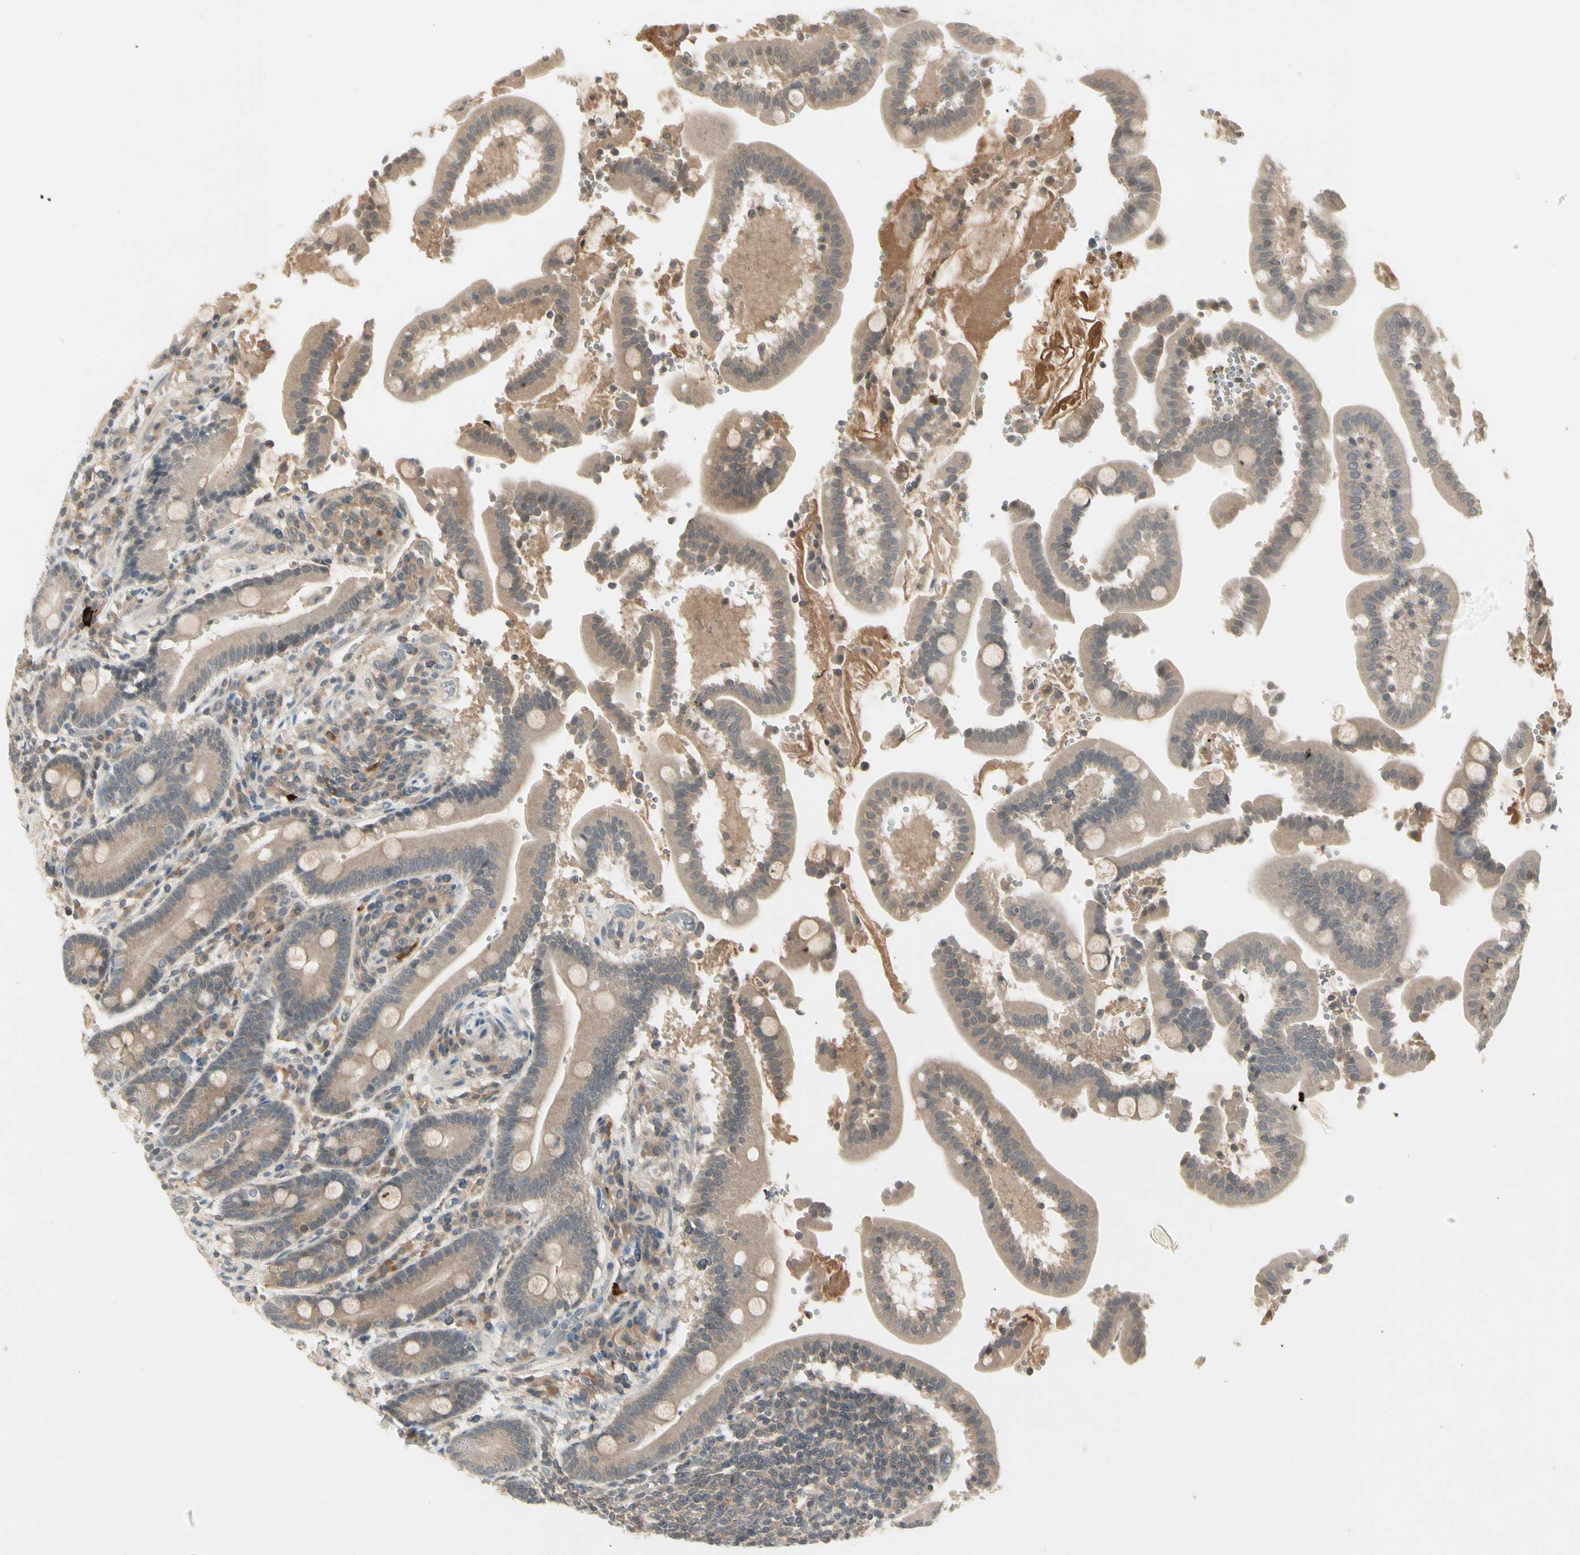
{"staining": {"intensity": "weak", "quantity": ">75%", "location": "cytoplasmic/membranous"}, "tissue": "duodenum", "cell_type": "Glandular cells", "image_type": "normal", "snomed": [{"axis": "morphology", "description": "Normal tissue, NOS"}, {"axis": "topography", "description": "Small intestine, NOS"}], "caption": "Immunohistochemical staining of unremarkable duodenum displays low levels of weak cytoplasmic/membranous expression in approximately >75% of glandular cells. The protein of interest is stained brown, and the nuclei are stained in blue (DAB (3,3'-diaminobenzidine) IHC with brightfield microscopy, high magnification).", "gene": "CCL4", "patient": {"sex": "female", "age": 71}}